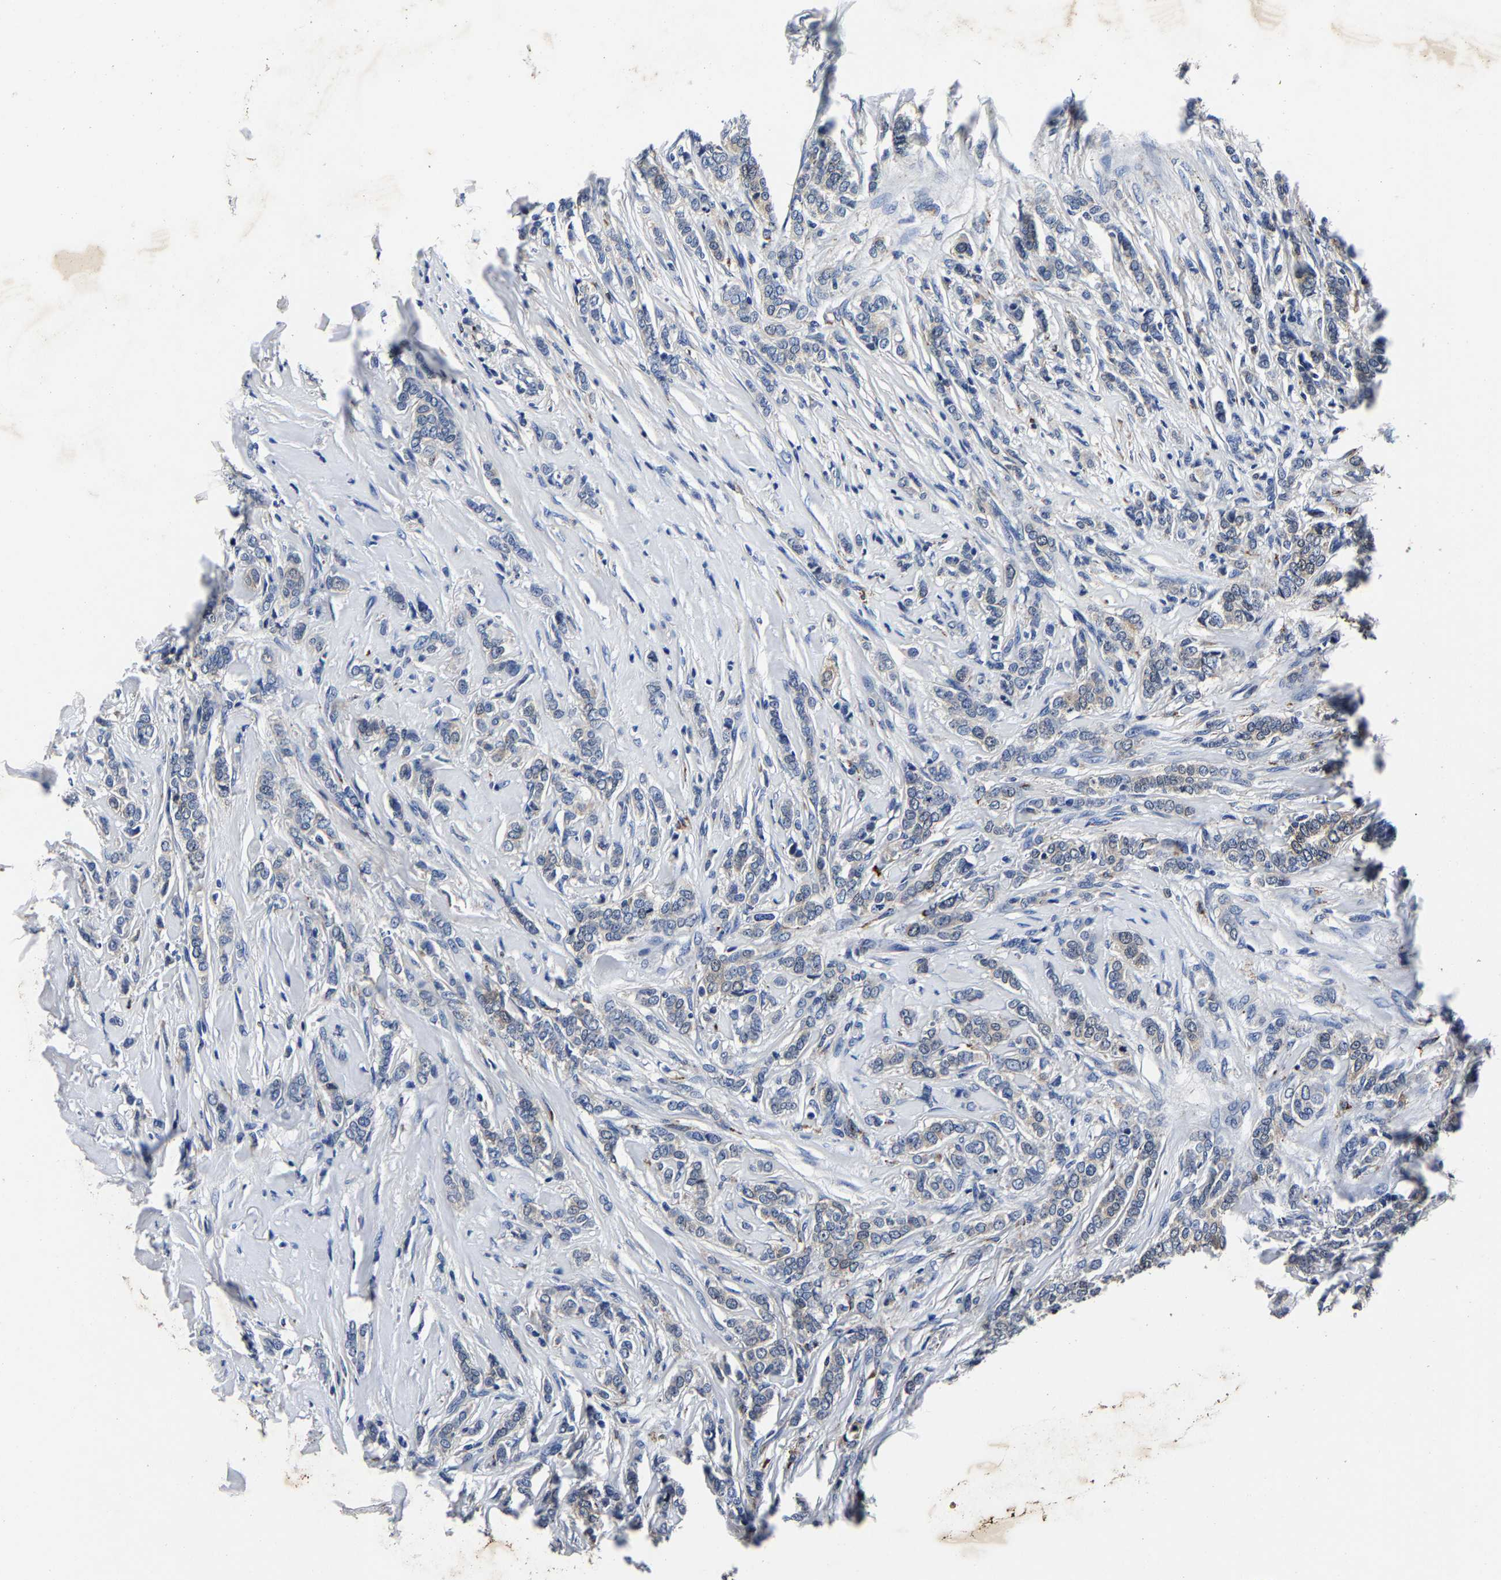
{"staining": {"intensity": "negative", "quantity": "none", "location": "none"}, "tissue": "breast cancer", "cell_type": "Tumor cells", "image_type": "cancer", "snomed": [{"axis": "morphology", "description": "Lobular carcinoma"}, {"axis": "topography", "description": "Skin"}, {"axis": "topography", "description": "Breast"}], "caption": "The IHC image has no significant positivity in tumor cells of lobular carcinoma (breast) tissue.", "gene": "PSPH", "patient": {"sex": "female", "age": 46}}